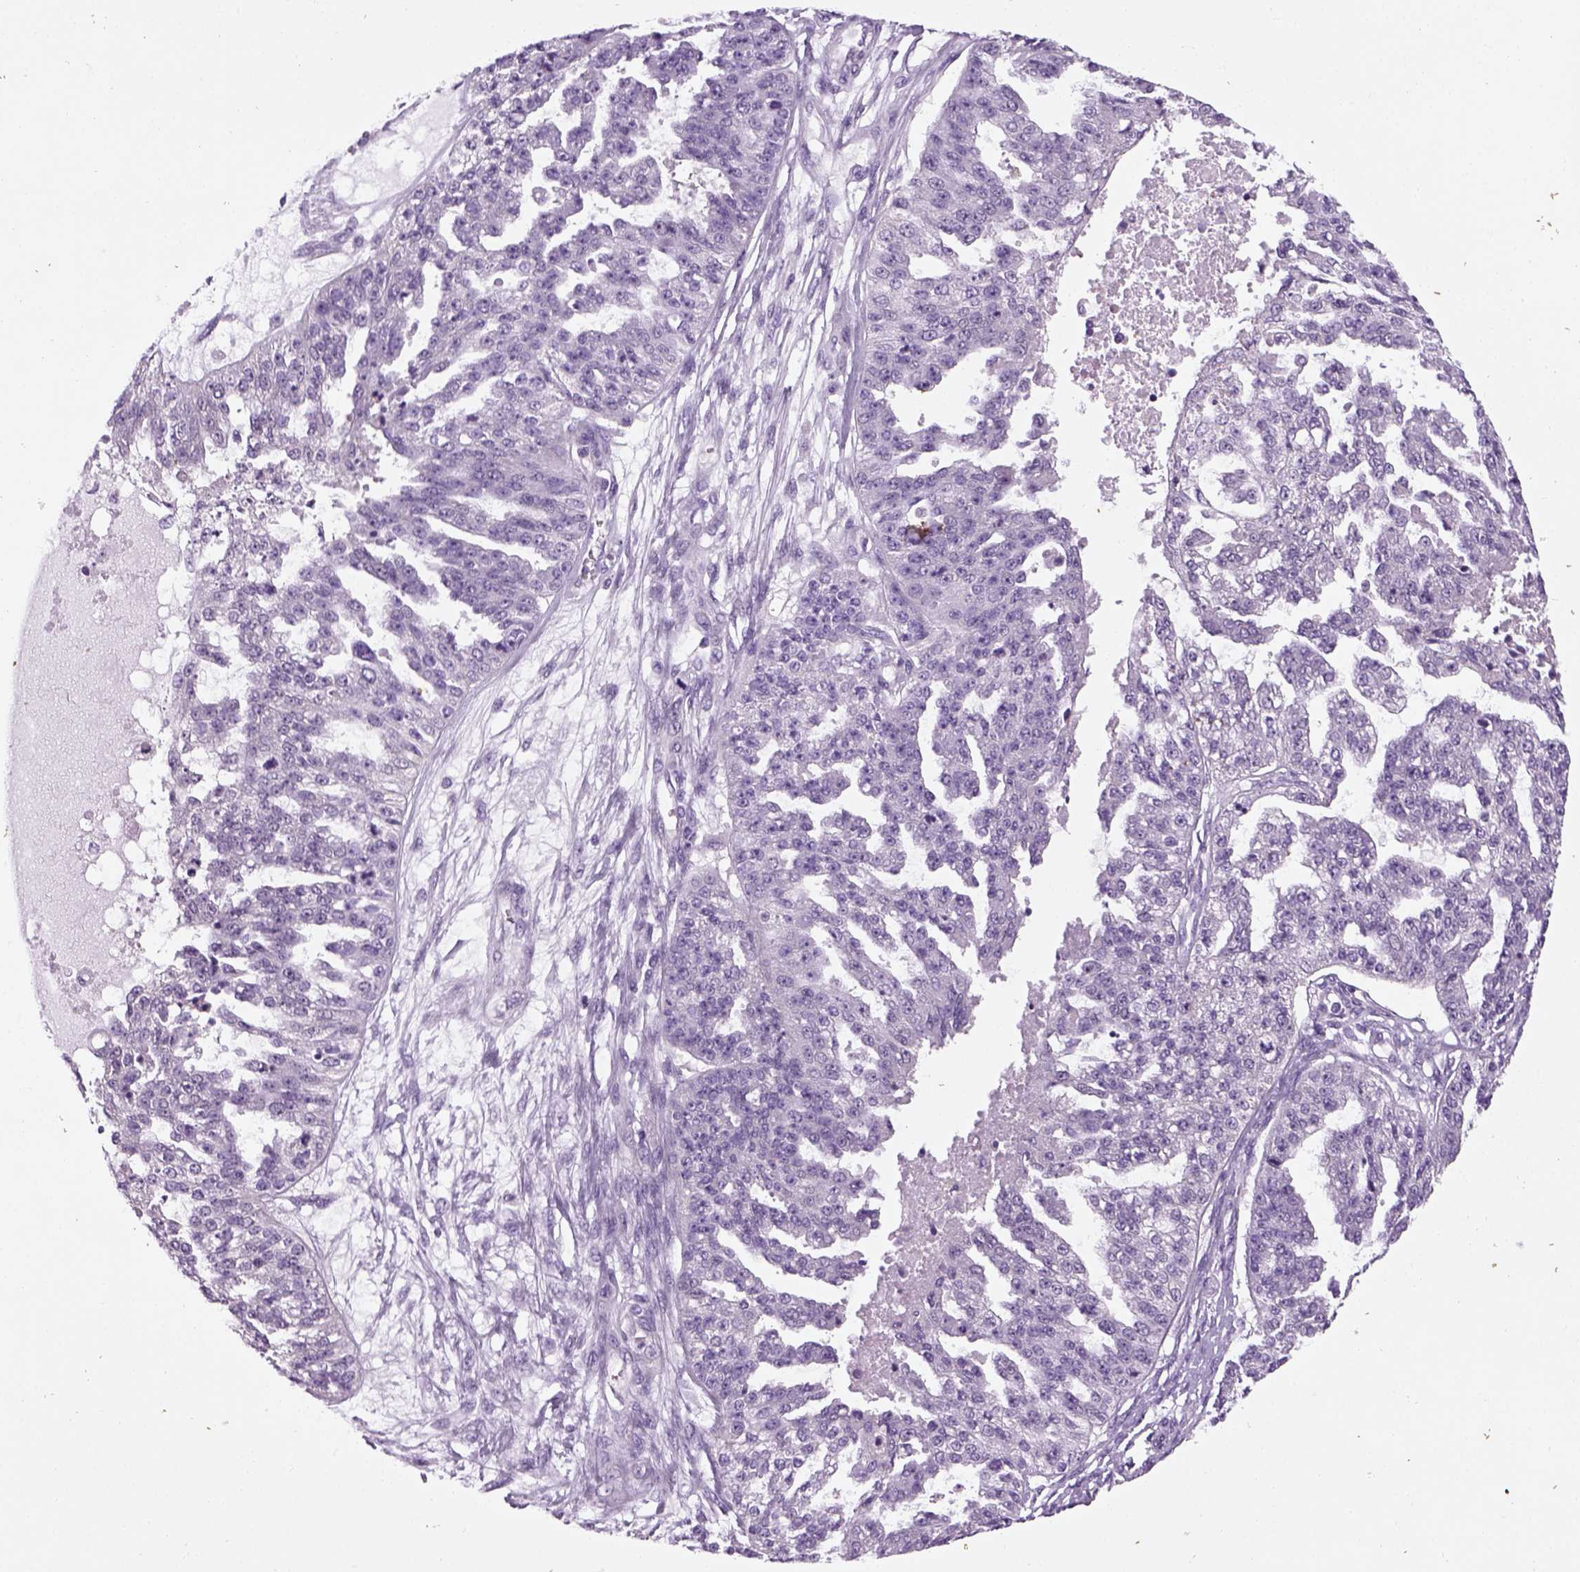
{"staining": {"intensity": "negative", "quantity": "none", "location": "none"}, "tissue": "ovarian cancer", "cell_type": "Tumor cells", "image_type": "cancer", "snomed": [{"axis": "morphology", "description": "Cystadenocarcinoma, serous, NOS"}, {"axis": "topography", "description": "Ovary"}], "caption": "IHC of human serous cystadenocarcinoma (ovarian) reveals no positivity in tumor cells.", "gene": "ELOVL3", "patient": {"sex": "female", "age": 58}}